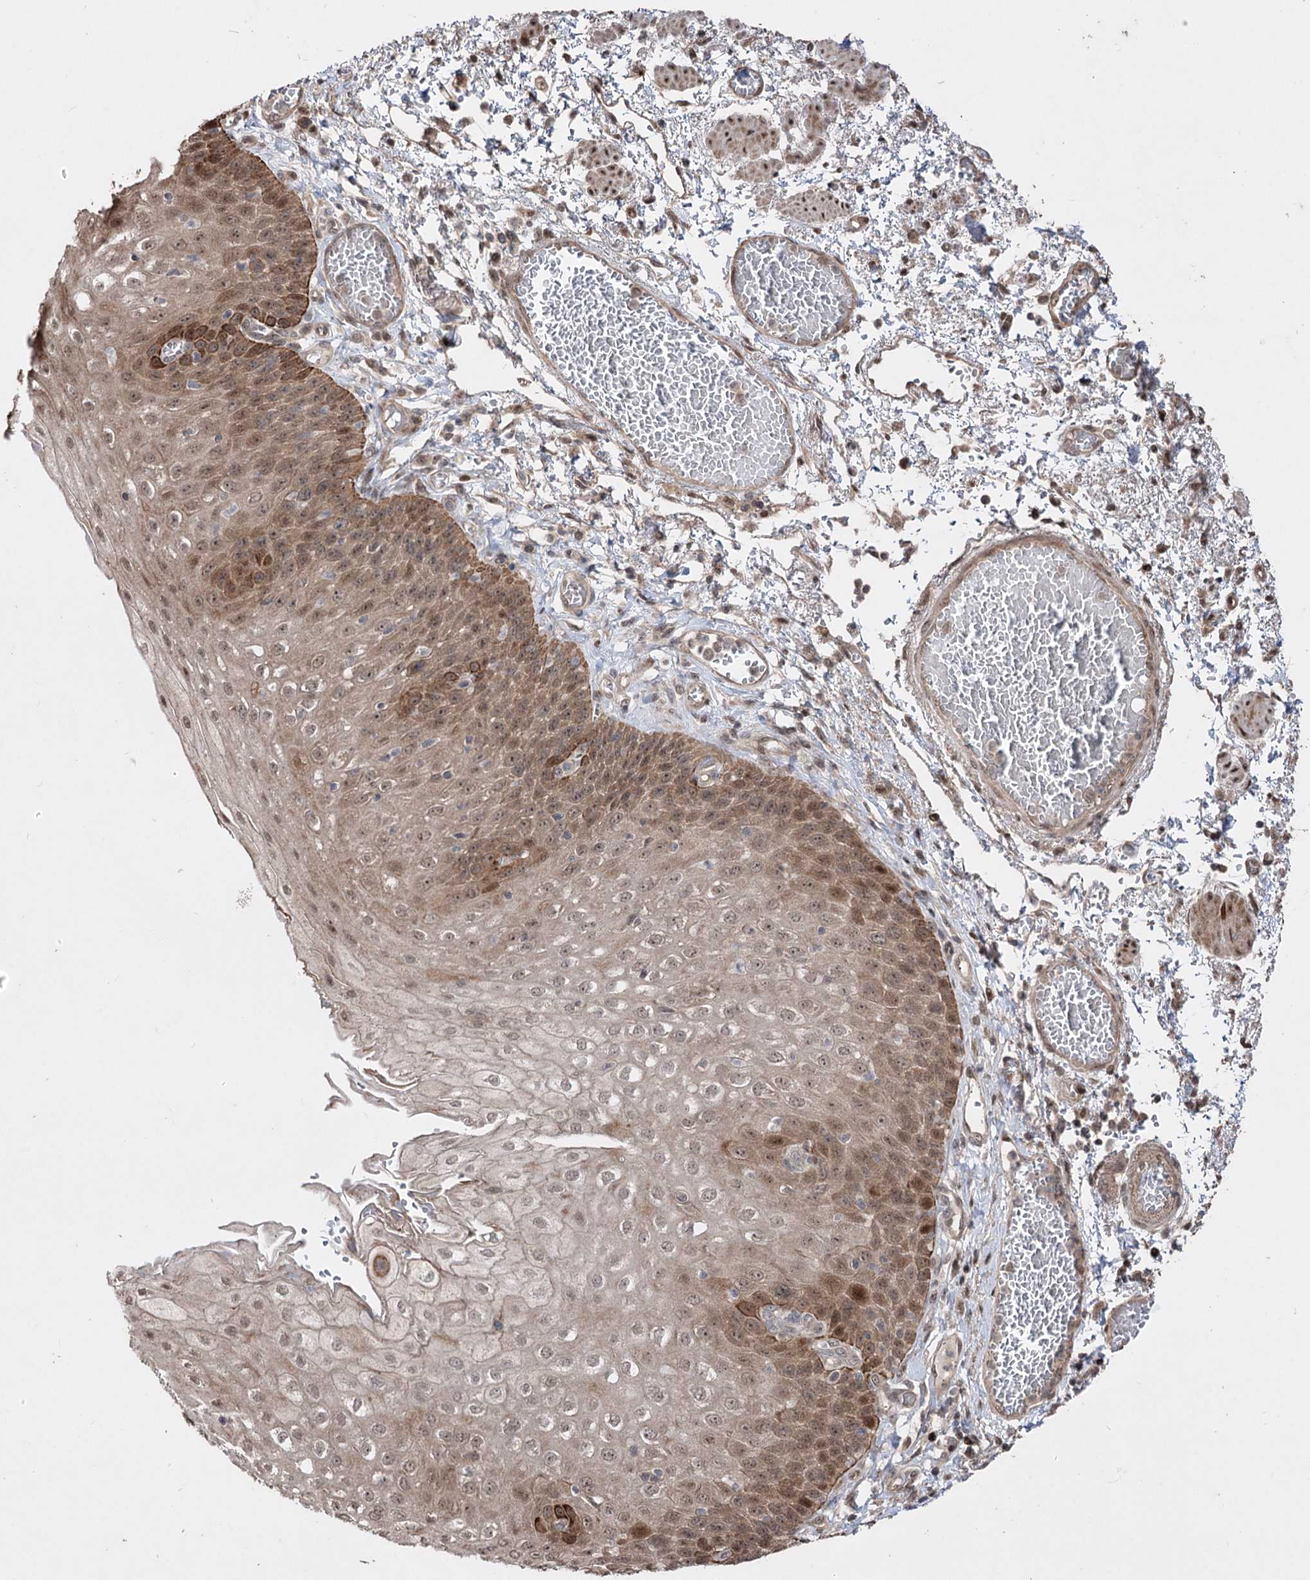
{"staining": {"intensity": "moderate", "quantity": ">75%", "location": "cytoplasmic/membranous,nuclear"}, "tissue": "esophagus", "cell_type": "Squamous epithelial cells", "image_type": "normal", "snomed": [{"axis": "morphology", "description": "Normal tissue, NOS"}, {"axis": "topography", "description": "Esophagus"}], "caption": "A medium amount of moderate cytoplasmic/membranous,nuclear staining is appreciated in approximately >75% of squamous epithelial cells in benign esophagus.", "gene": "CPNE8", "patient": {"sex": "male", "age": 81}}